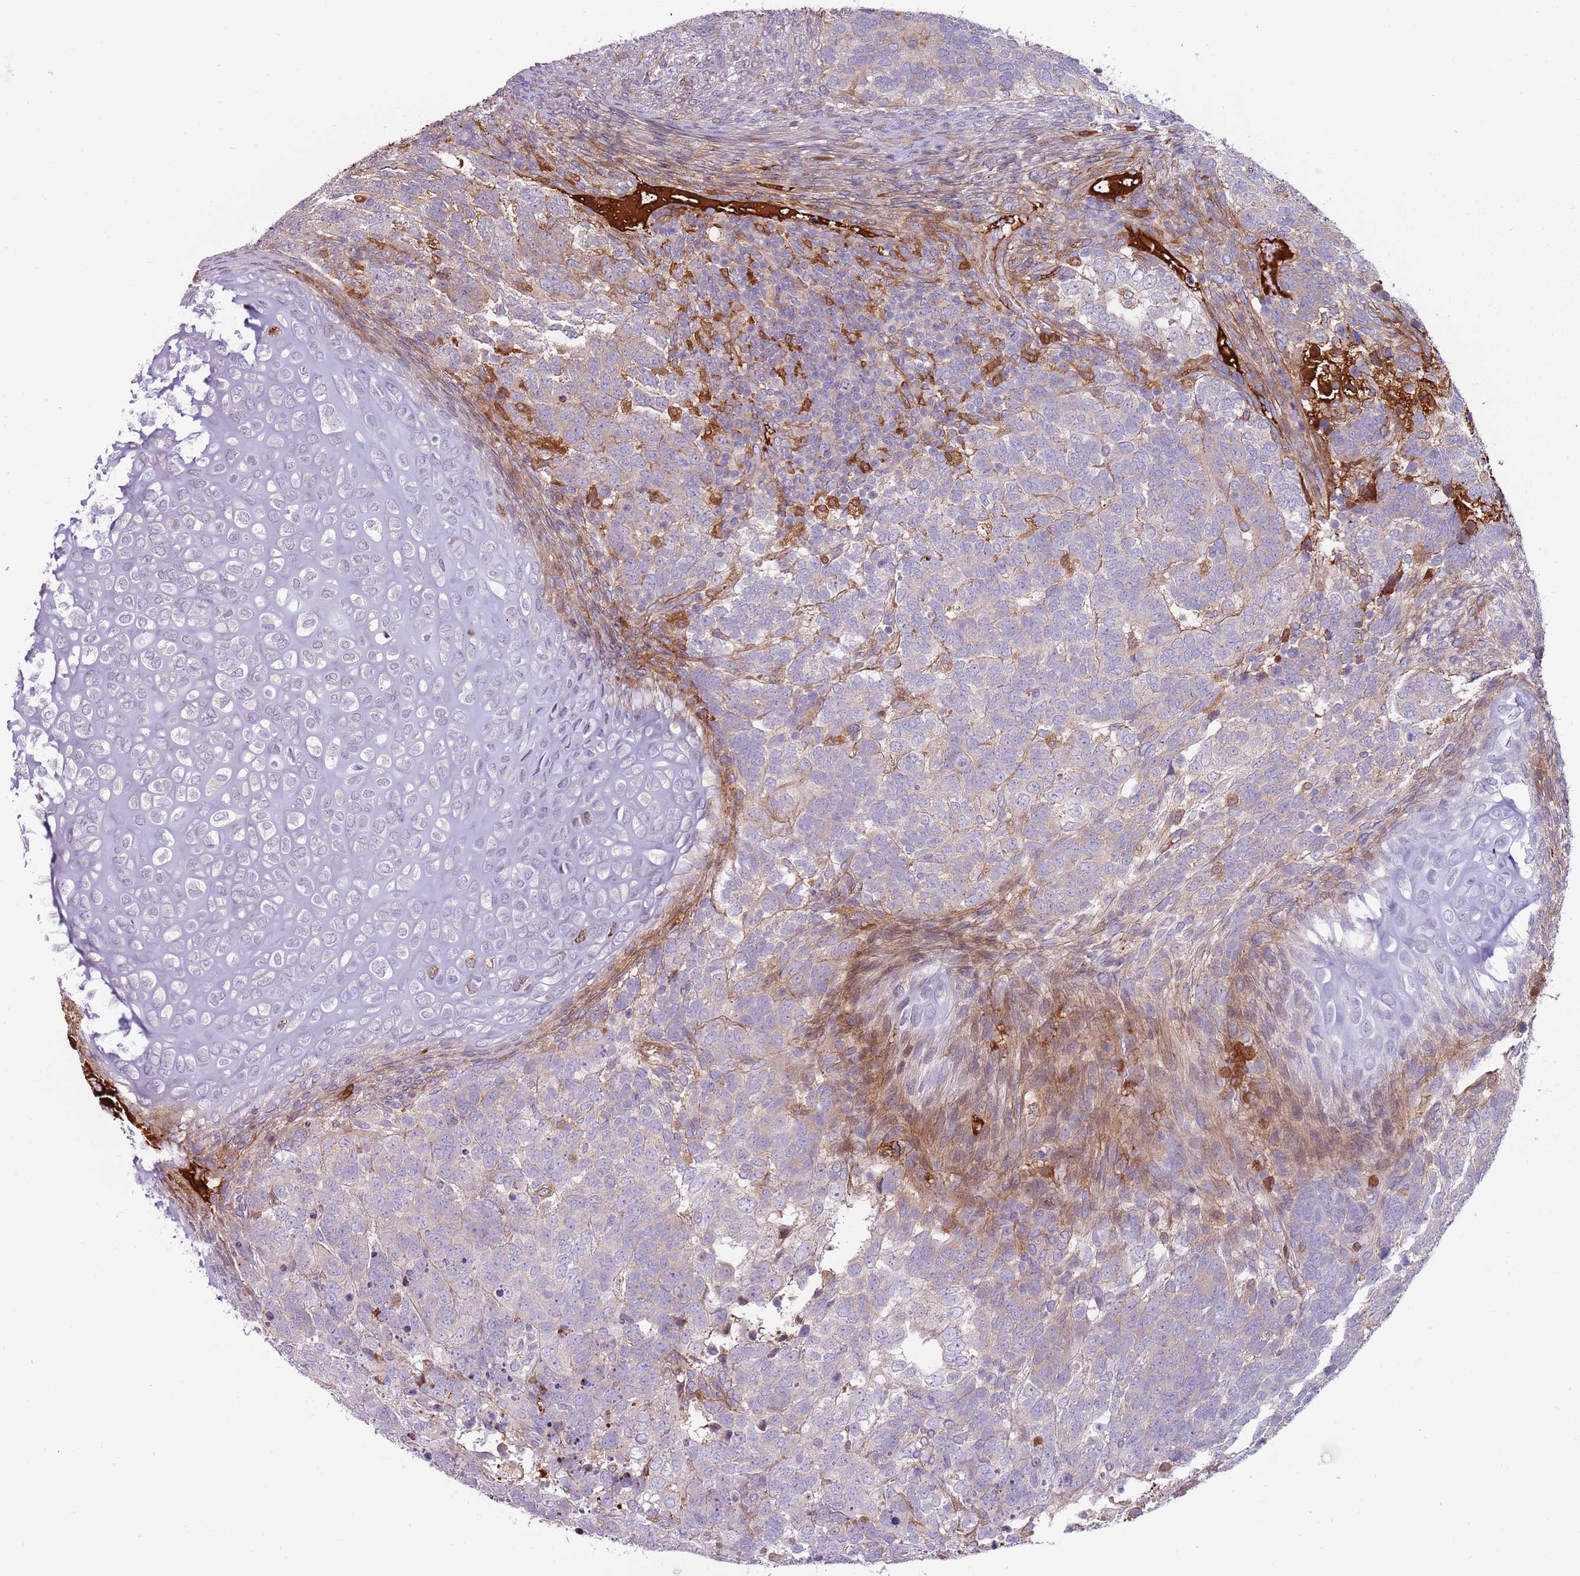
{"staining": {"intensity": "moderate", "quantity": "<25%", "location": "cytoplasmic/membranous"}, "tissue": "testis cancer", "cell_type": "Tumor cells", "image_type": "cancer", "snomed": [{"axis": "morphology", "description": "Carcinoma, Embryonal, NOS"}, {"axis": "topography", "description": "Testis"}], "caption": "DAB immunohistochemical staining of testis cancer (embryonal carcinoma) reveals moderate cytoplasmic/membranous protein positivity in about <25% of tumor cells. (DAB (3,3'-diaminobenzidine) IHC with brightfield microscopy, high magnification).", "gene": "NADK", "patient": {"sex": "male", "age": 23}}